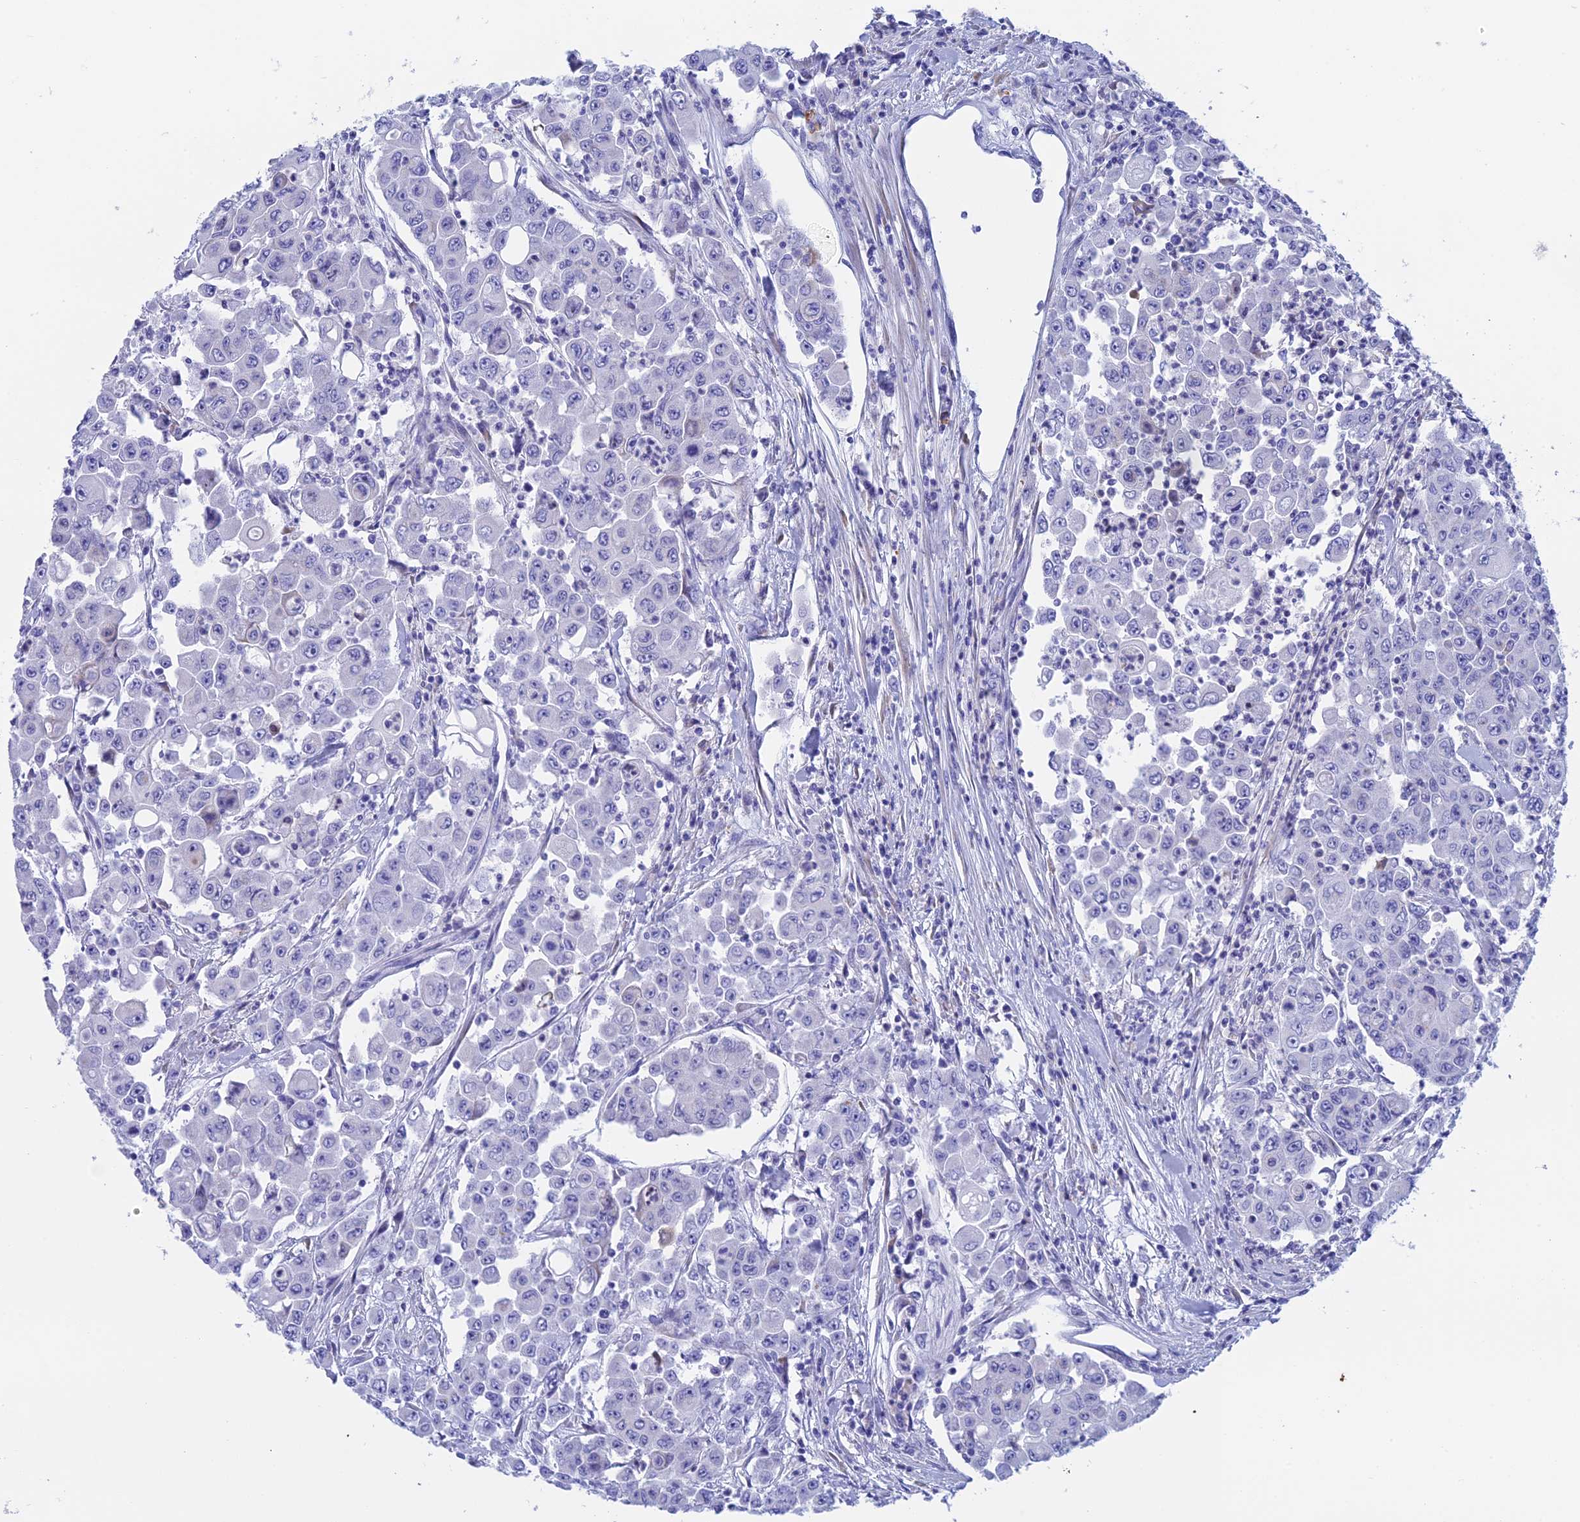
{"staining": {"intensity": "moderate", "quantity": "<25%", "location": "cytoplasmic/membranous"}, "tissue": "colorectal cancer", "cell_type": "Tumor cells", "image_type": "cancer", "snomed": [{"axis": "morphology", "description": "Adenocarcinoma, NOS"}, {"axis": "topography", "description": "Colon"}], "caption": "The histopathology image displays a brown stain indicating the presence of a protein in the cytoplasmic/membranous of tumor cells in colorectal cancer.", "gene": "ERICH4", "patient": {"sex": "male", "age": 51}}